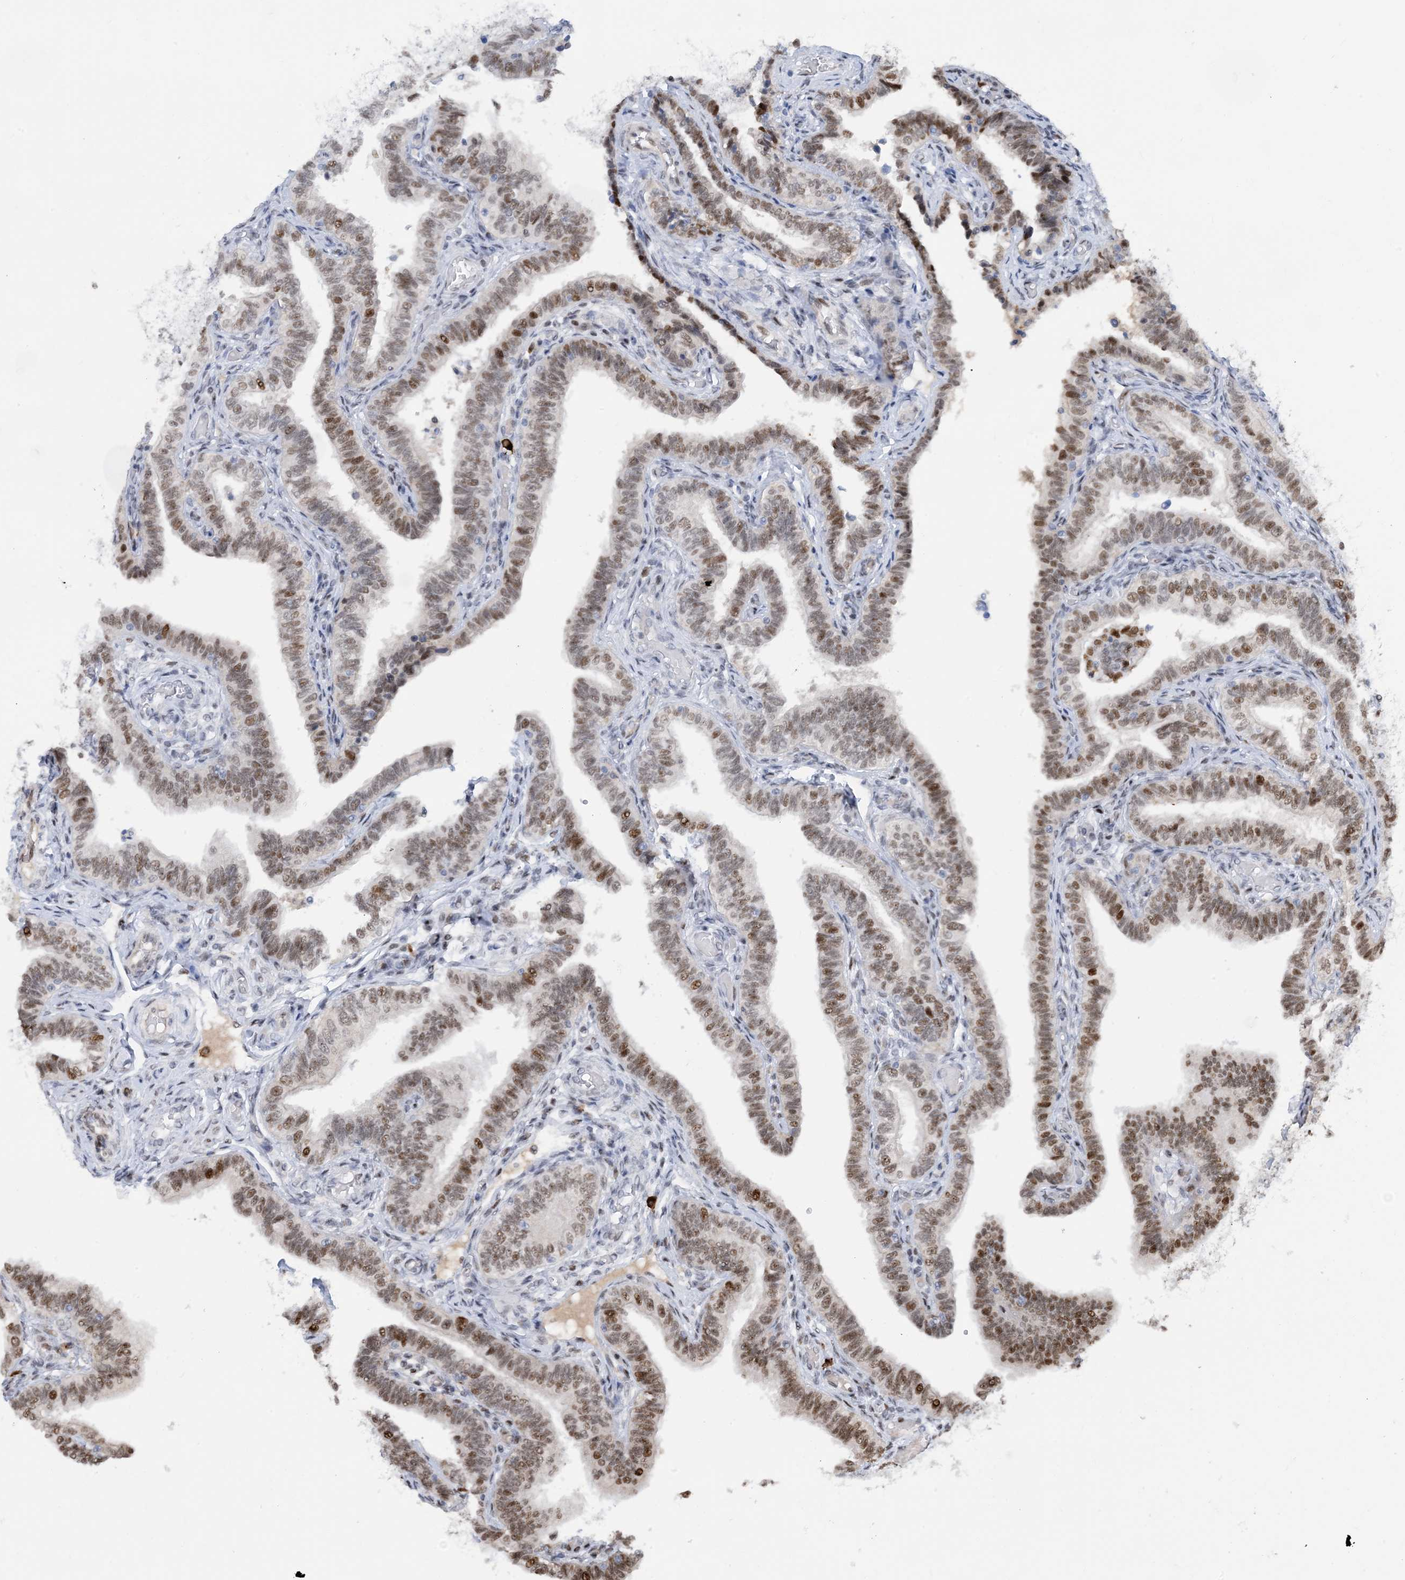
{"staining": {"intensity": "moderate", "quantity": ">75%", "location": "nuclear"}, "tissue": "fallopian tube", "cell_type": "Glandular cells", "image_type": "normal", "snomed": [{"axis": "morphology", "description": "Normal tissue, NOS"}, {"axis": "topography", "description": "Fallopian tube"}], "caption": "The photomicrograph shows staining of normal fallopian tube, revealing moderate nuclear protein positivity (brown color) within glandular cells.", "gene": "HEMK1", "patient": {"sex": "female", "age": 39}}